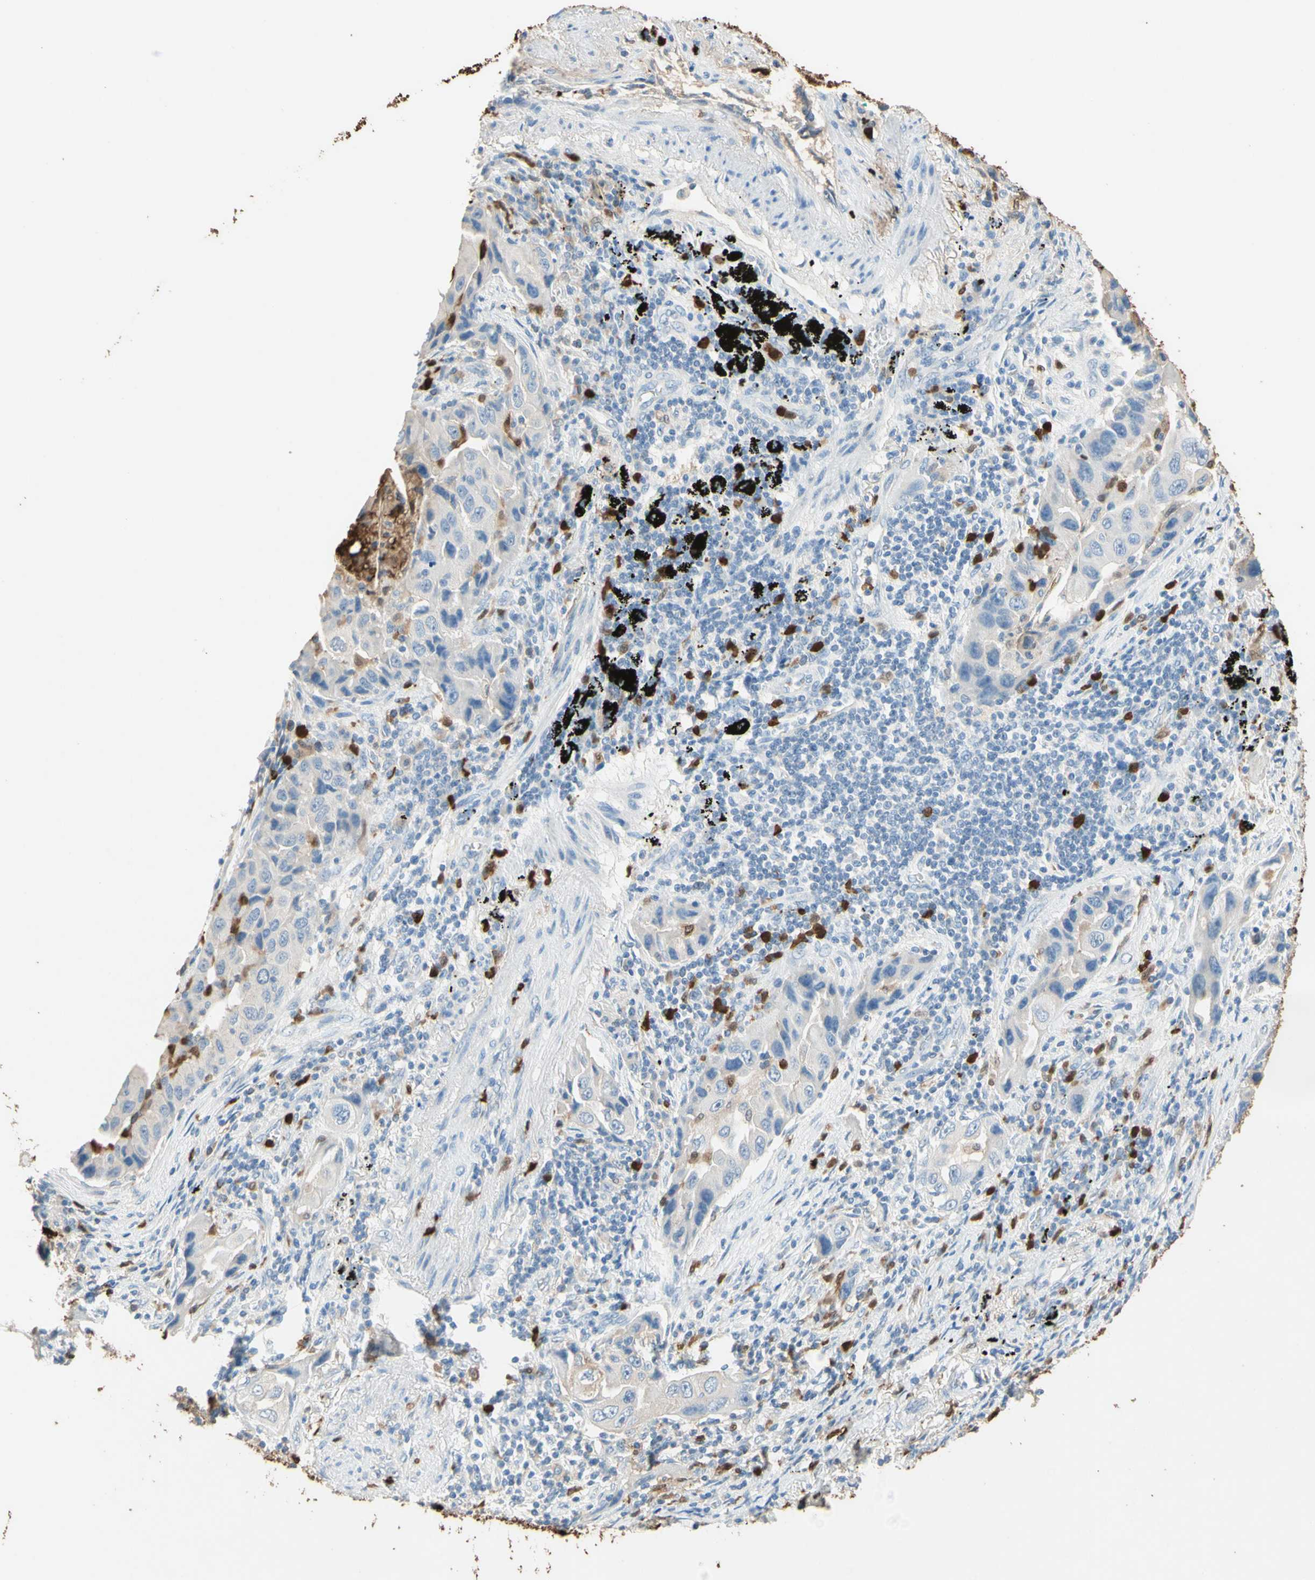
{"staining": {"intensity": "moderate", "quantity": "<25%", "location": "cytoplasmic/membranous,nuclear"}, "tissue": "lung cancer", "cell_type": "Tumor cells", "image_type": "cancer", "snomed": [{"axis": "morphology", "description": "Adenocarcinoma, NOS"}, {"axis": "topography", "description": "Lung"}], "caption": "Adenocarcinoma (lung) stained with DAB (3,3'-diaminobenzidine) immunohistochemistry (IHC) shows low levels of moderate cytoplasmic/membranous and nuclear positivity in approximately <25% of tumor cells.", "gene": "NFKBIZ", "patient": {"sex": "female", "age": 65}}